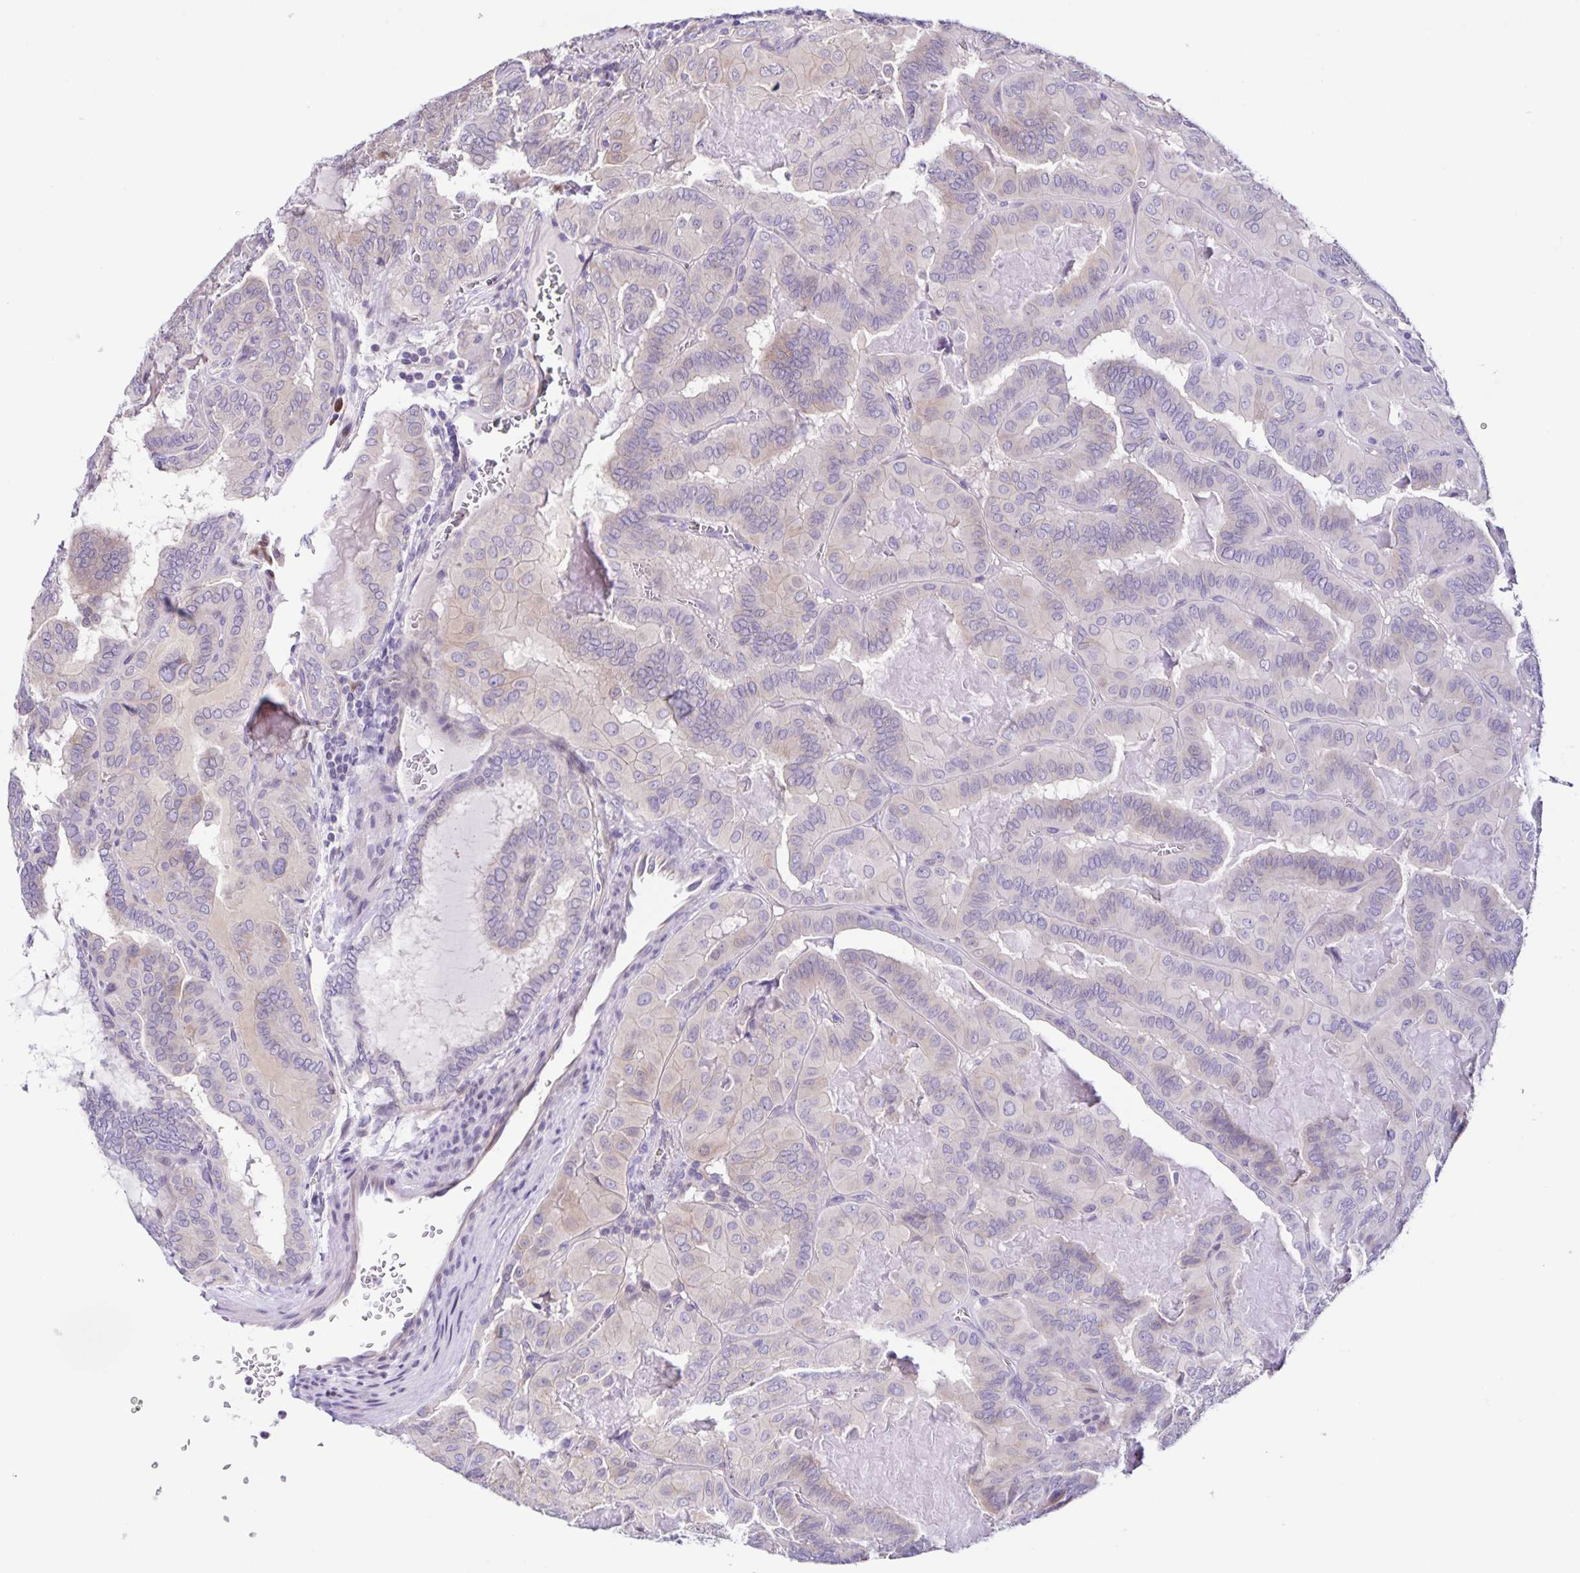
{"staining": {"intensity": "negative", "quantity": "none", "location": "none"}, "tissue": "thyroid cancer", "cell_type": "Tumor cells", "image_type": "cancer", "snomed": [{"axis": "morphology", "description": "Papillary adenocarcinoma, NOS"}, {"axis": "topography", "description": "Thyroid gland"}], "caption": "Tumor cells are negative for protein expression in human thyroid cancer (papillary adenocarcinoma).", "gene": "RNFT2", "patient": {"sex": "female", "age": 46}}